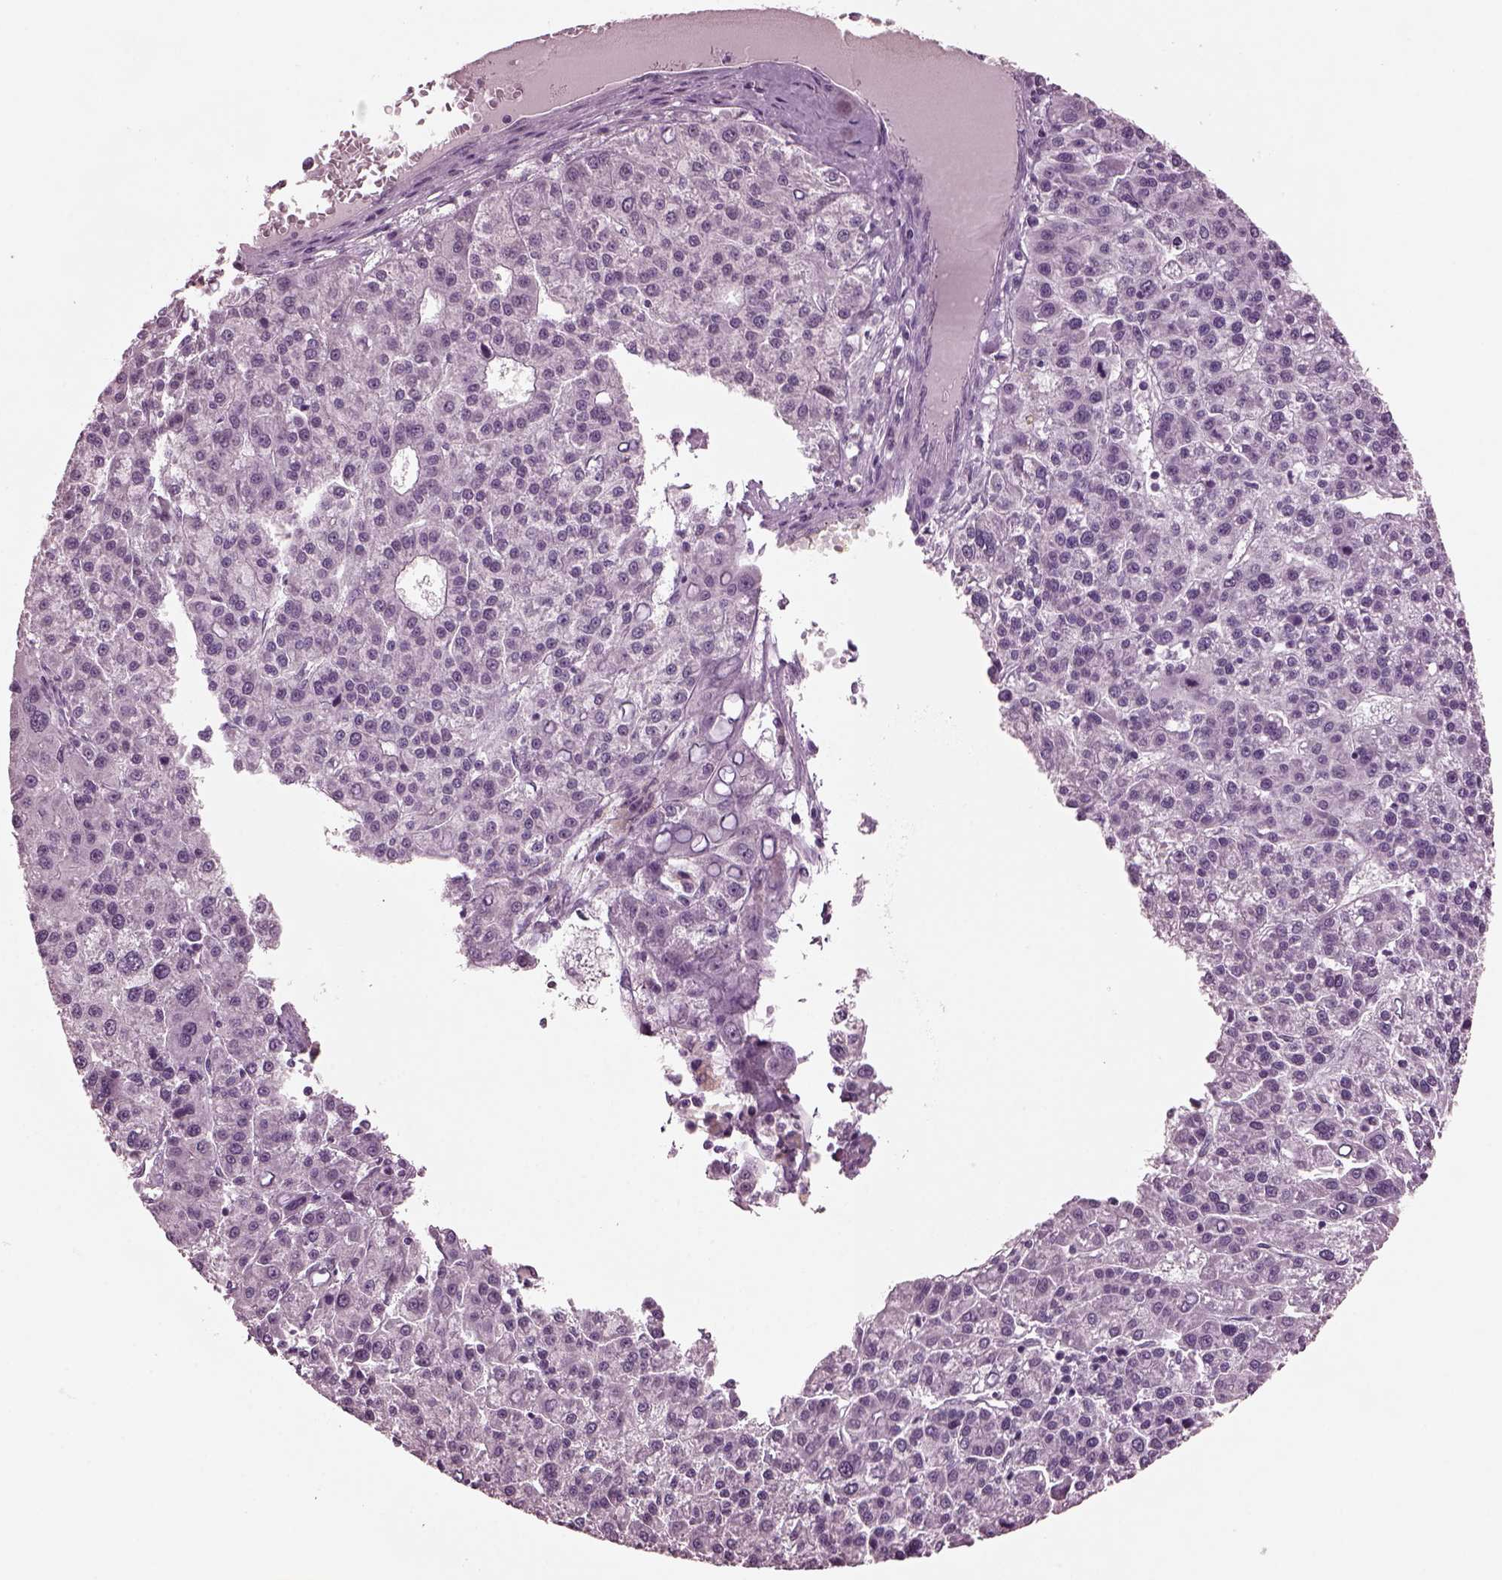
{"staining": {"intensity": "negative", "quantity": "none", "location": "none"}, "tissue": "liver cancer", "cell_type": "Tumor cells", "image_type": "cancer", "snomed": [{"axis": "morphology", "description": "Carcinoma, Hepatocellular, NOS"}, {"axis": "topography", "description": "Liver"}], "caption": "Immunohistochemical staining of liver hepatocellular carcinoma demonstrates no significant positivity in tumor cells. (Immunohistochemistry, brightfield microscopy, high magnification).", "gene": "MIB2", "patient": {"sex": "female", "age": 58}}